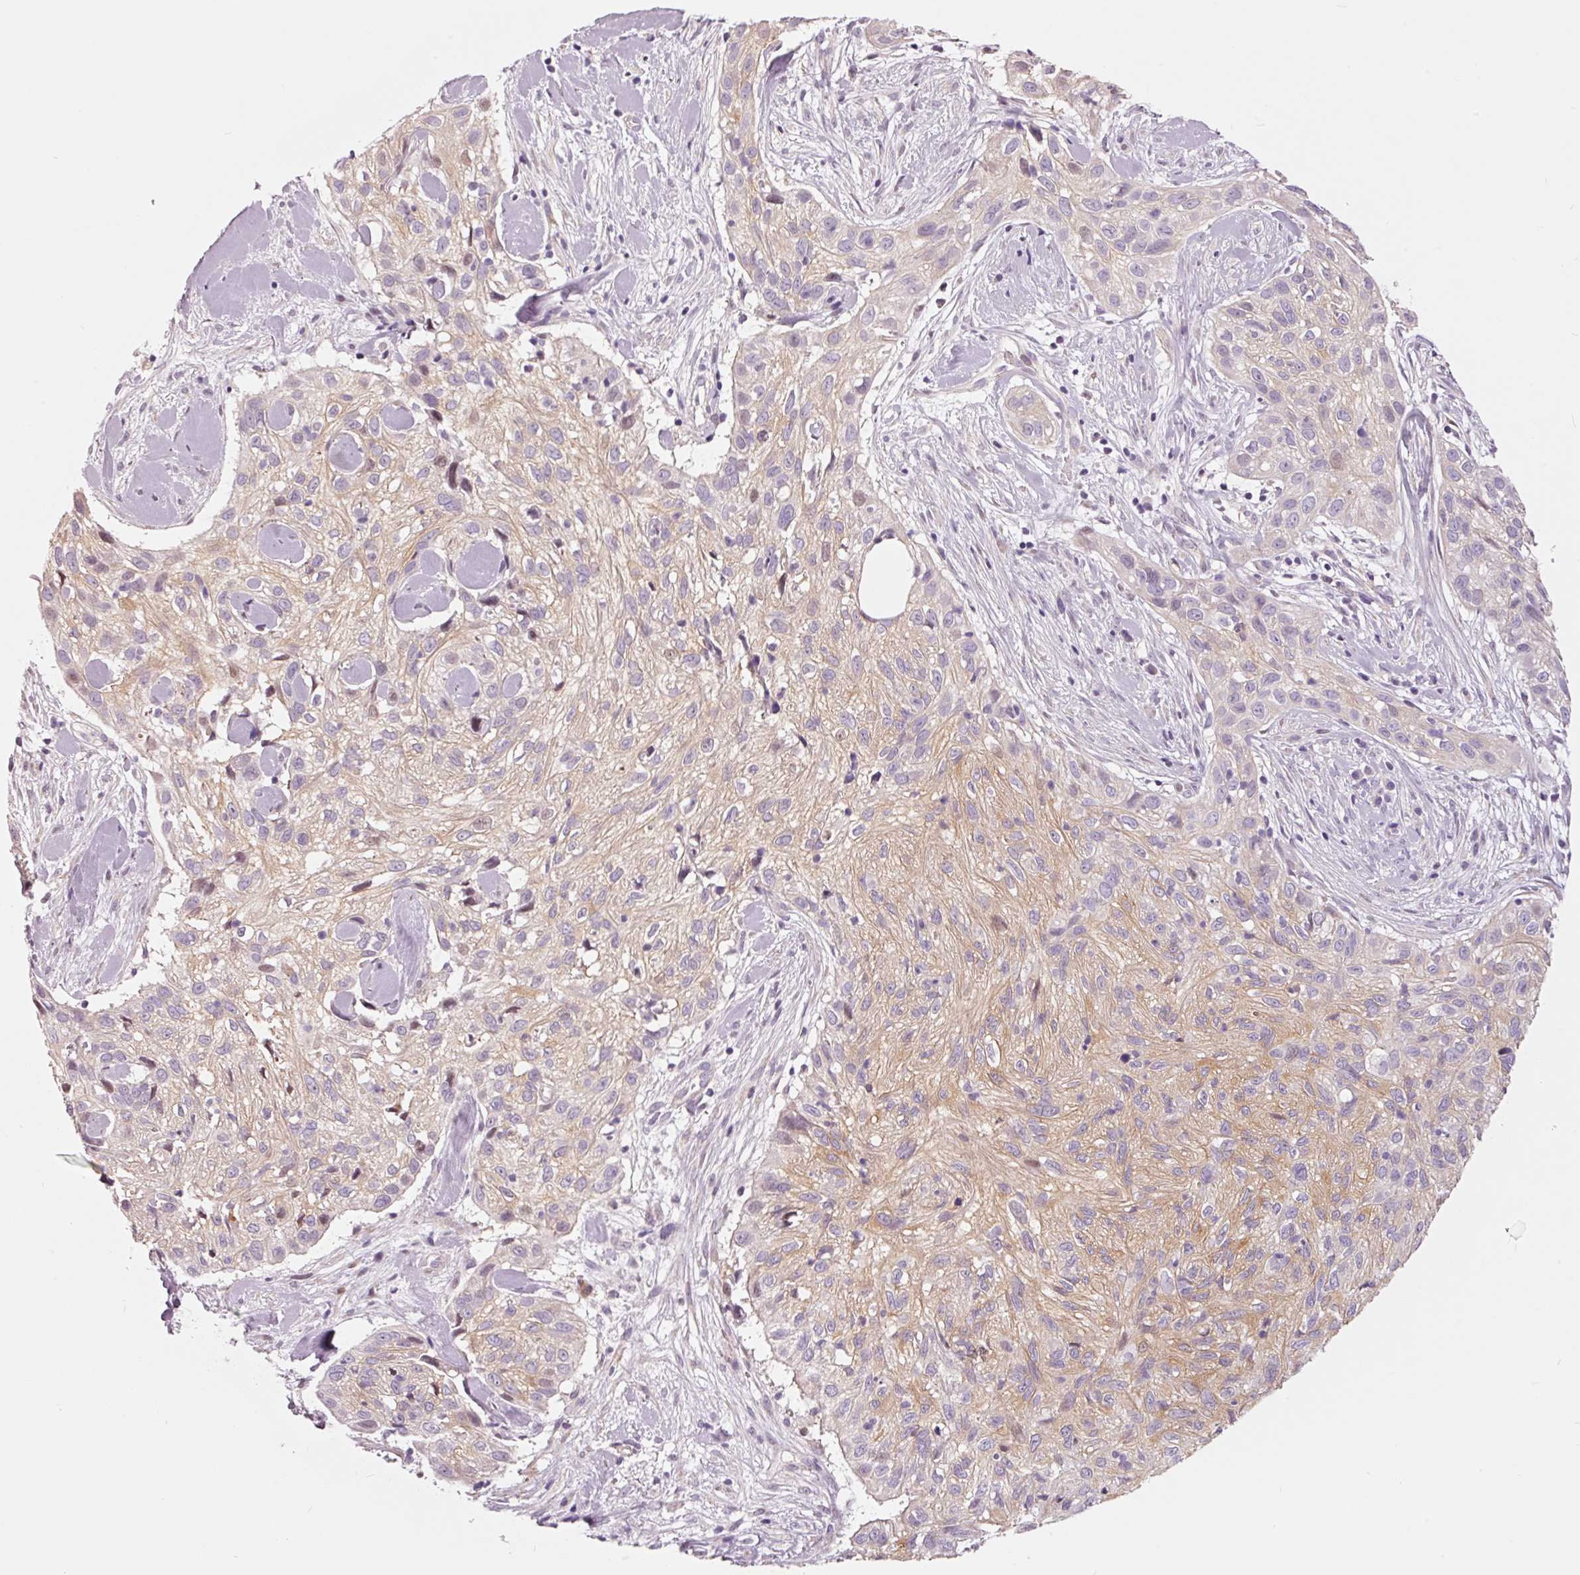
{"staining": {"intensity": "moderate", "quantity": "25%-75%", "location": "cytoplasmic/membranous"}, "tissue": "skin cancer", "cell_type": "Tumor cells", "image_type": "cancer", "snomed": [{"axis": "morphology", "description": "Squamous cell carcinoma, NOS"}, {"axis": "topography", "description": "Skin"}], "caption": "There is medium levels of moderate cytoplasmic/membranous expression in tumor cells of skin cancer (squamous cell carcinoma), as demonstrated by immunohistochemical staining (brown color).", "gene": "DAPP1", "patient": {"sex": "male", "age": 82}}